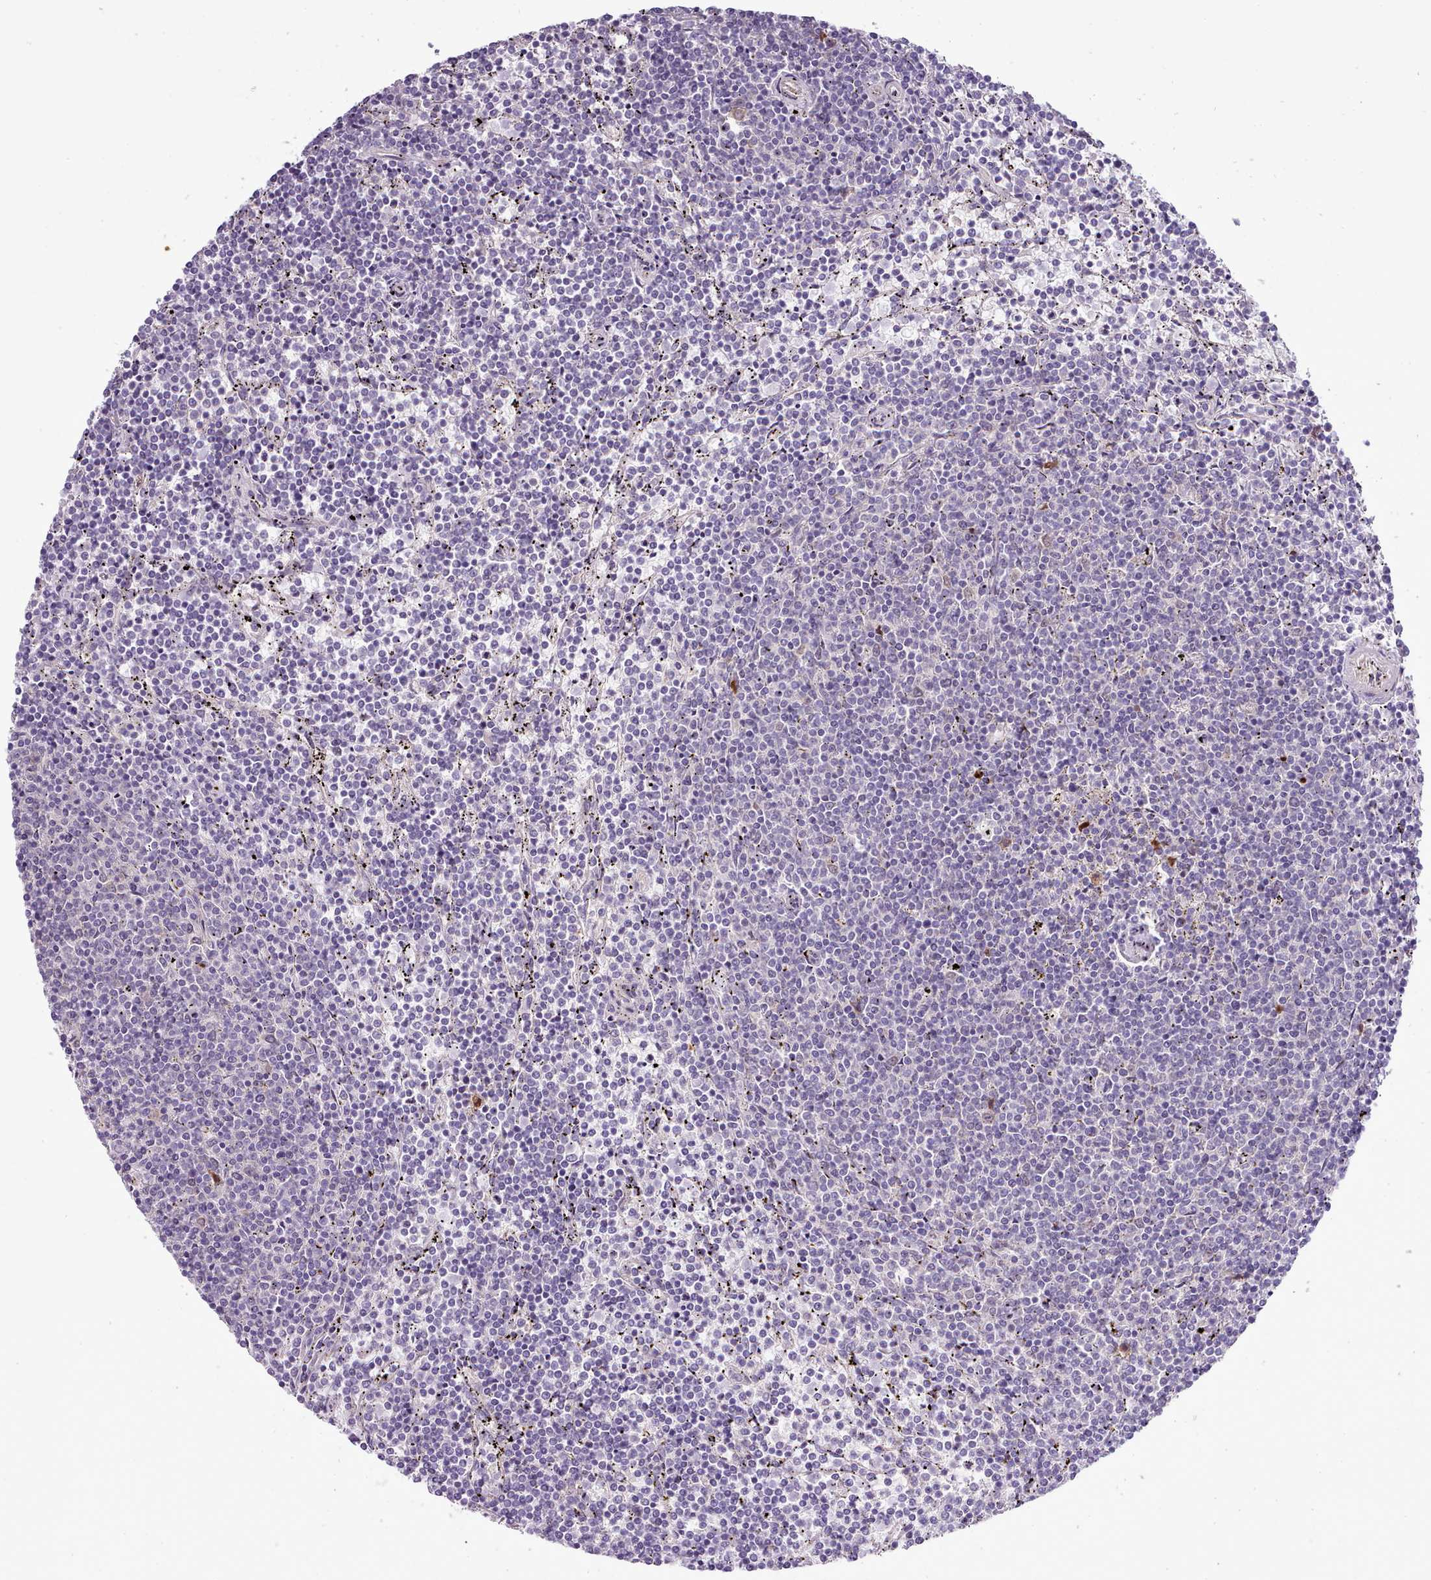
{"staining": {"intensity": "negative", "quantity": "none", "location": "none"}, "tissue": "lymphoma", "cell_type": "Tumor cells", "image_type": "cancer", "snomed": [{"axis": "morphology", "description": "Malignant lymphoma, non-Hodgkin's type, Low grade"}, {"axis": "topography", "description": "Spleen"}], "caption": "IHC histopathology image of neoplastic tissue: malignant lymphoma, non-Hodgkin's type (low-grade) stained with DAB (3,3'-diaminobenzidine) exhibits no significant protein staining in tumor cells.", "gene": "SETX", "patient": {"sex": "female", "age": 50}}